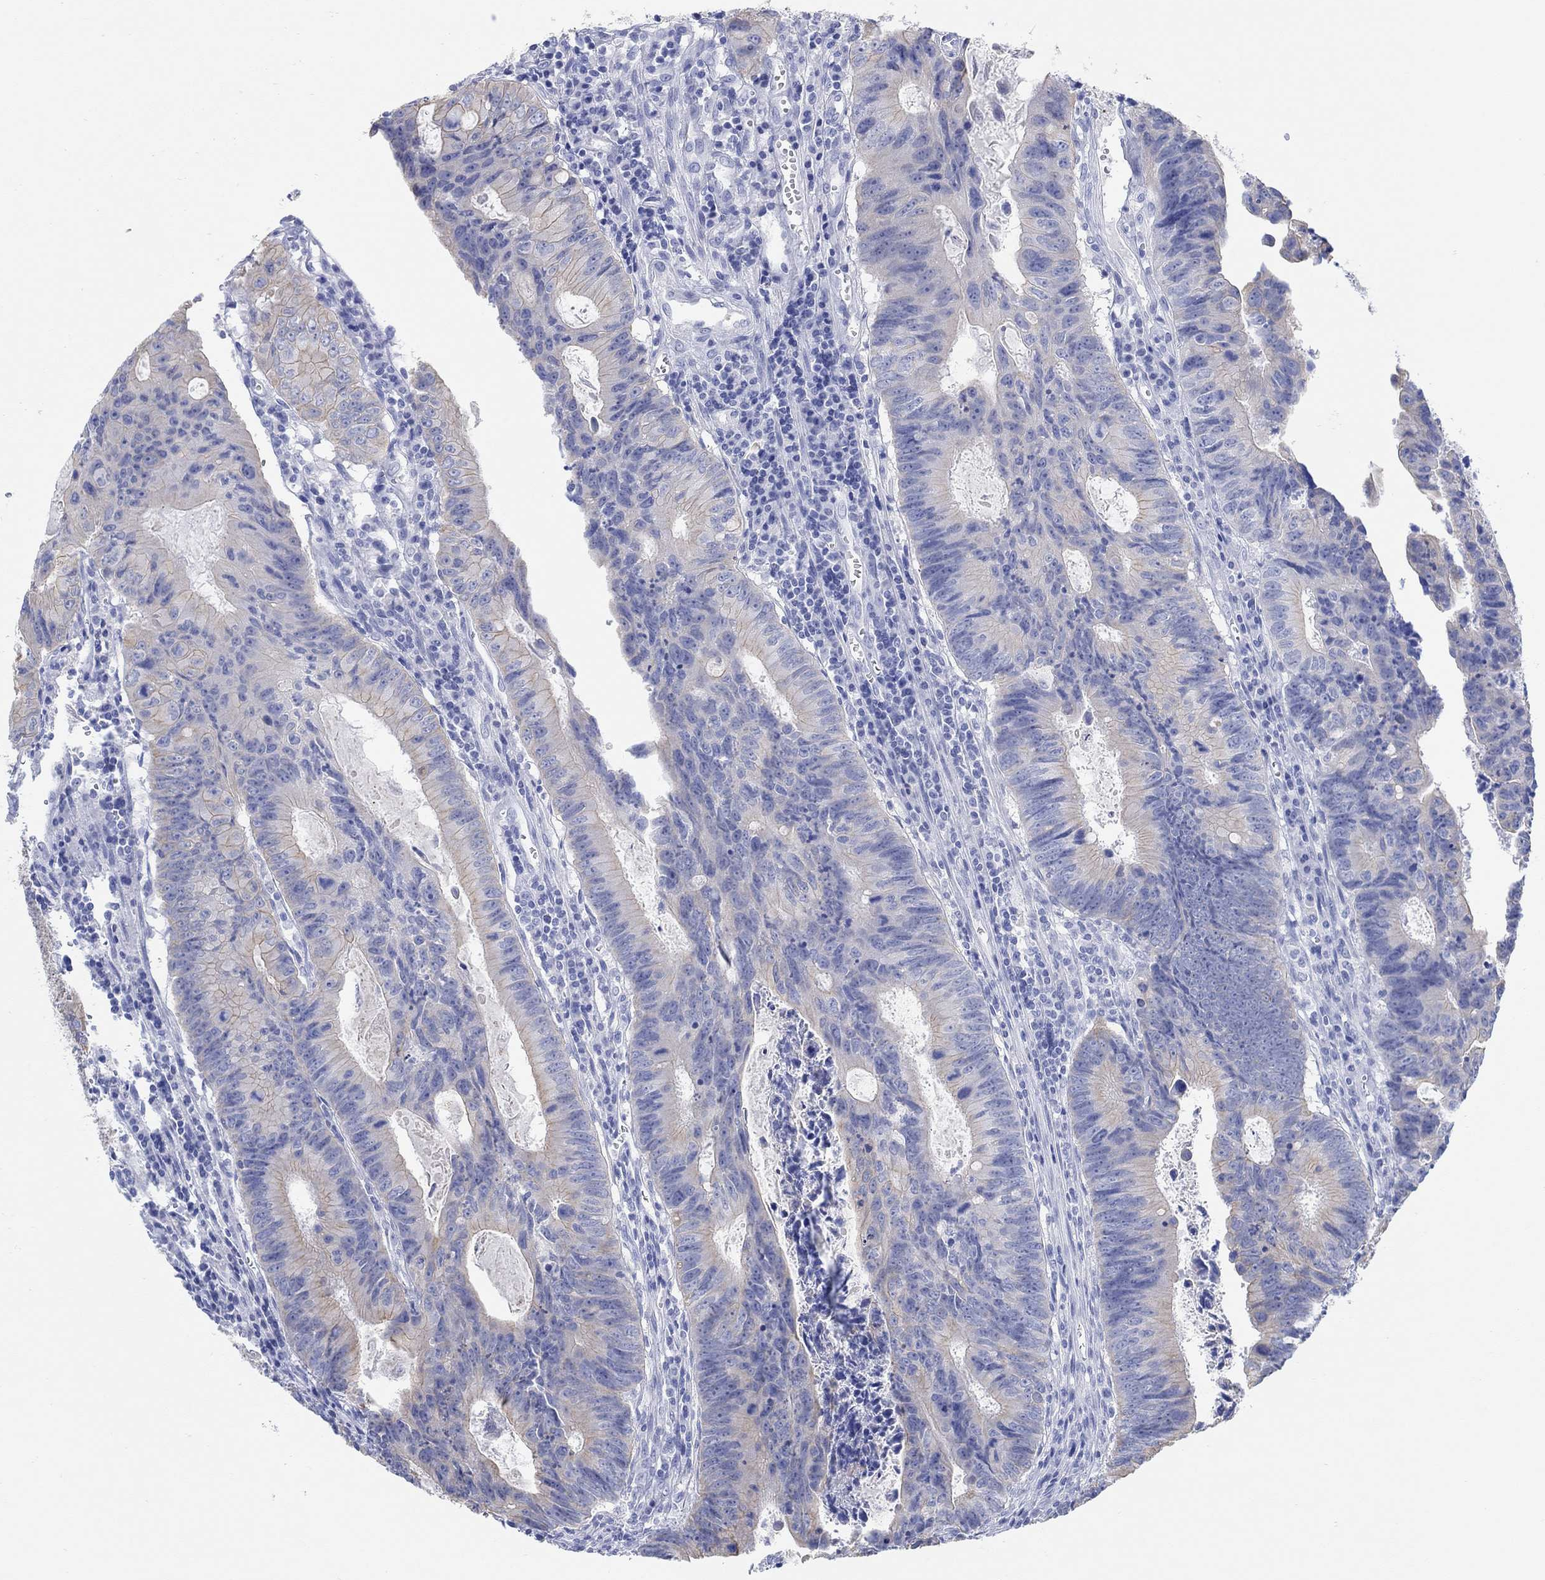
{"staining": {"intensity": "weak", "quantity": "<25%", "location": "cytoplasmic/membranous"}, "tissue": "colorectal cancer", "cell_type": "Tumor cells", "image_type": "cancer", "snomed": [{"axis": "morphology", "description": "Adenocarcinoma, NOS"}, {"axis": "topography", "description": "Colon"}], "caption": "Tumor cells show no significant protein positivity in colorectal adenocarcinoma.", "gene": "AK8", "patient": {"sex": "female", "age": 87}}